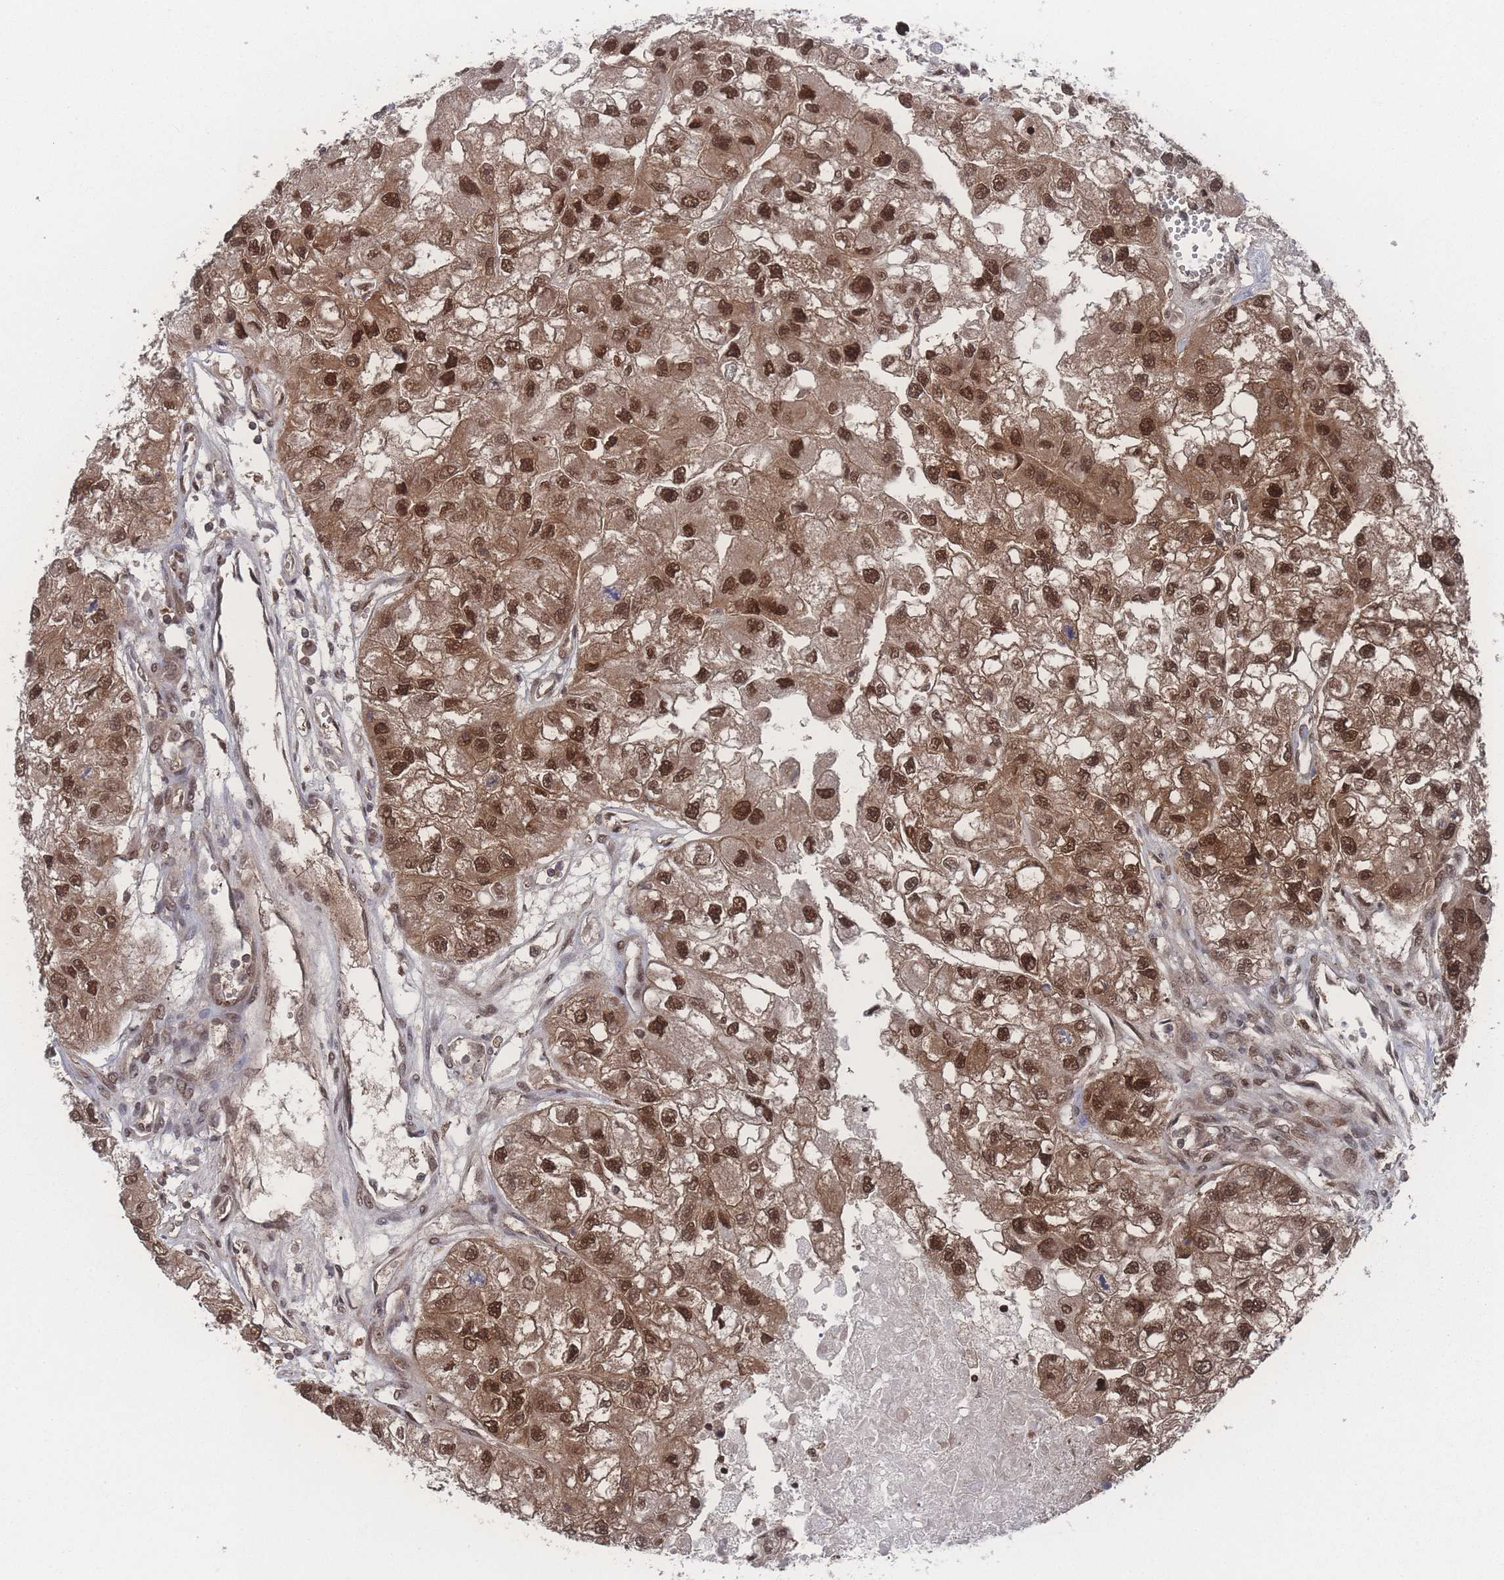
{"staining": {"intensity": "strong", "quantity": ">75%", "location": "cytoplasmic/membranous,nuclear"}, "tissue": "renal cancer", "cell_type": "Tumor cells", "image_type": "cancer", "snomed": [{"axis": "morphology", "description": "Adenocarcinoma, NOS"}, {"axis": "topography", "description": "Kidney"}], "caption": "This is an image of IHC staining of renal cancer, which shows strong staining in the cytoplasmic/membranous and nuclear of tumor cells.", "gene": "PSMA1", "patient": {"sex": "male", "age": 63}}